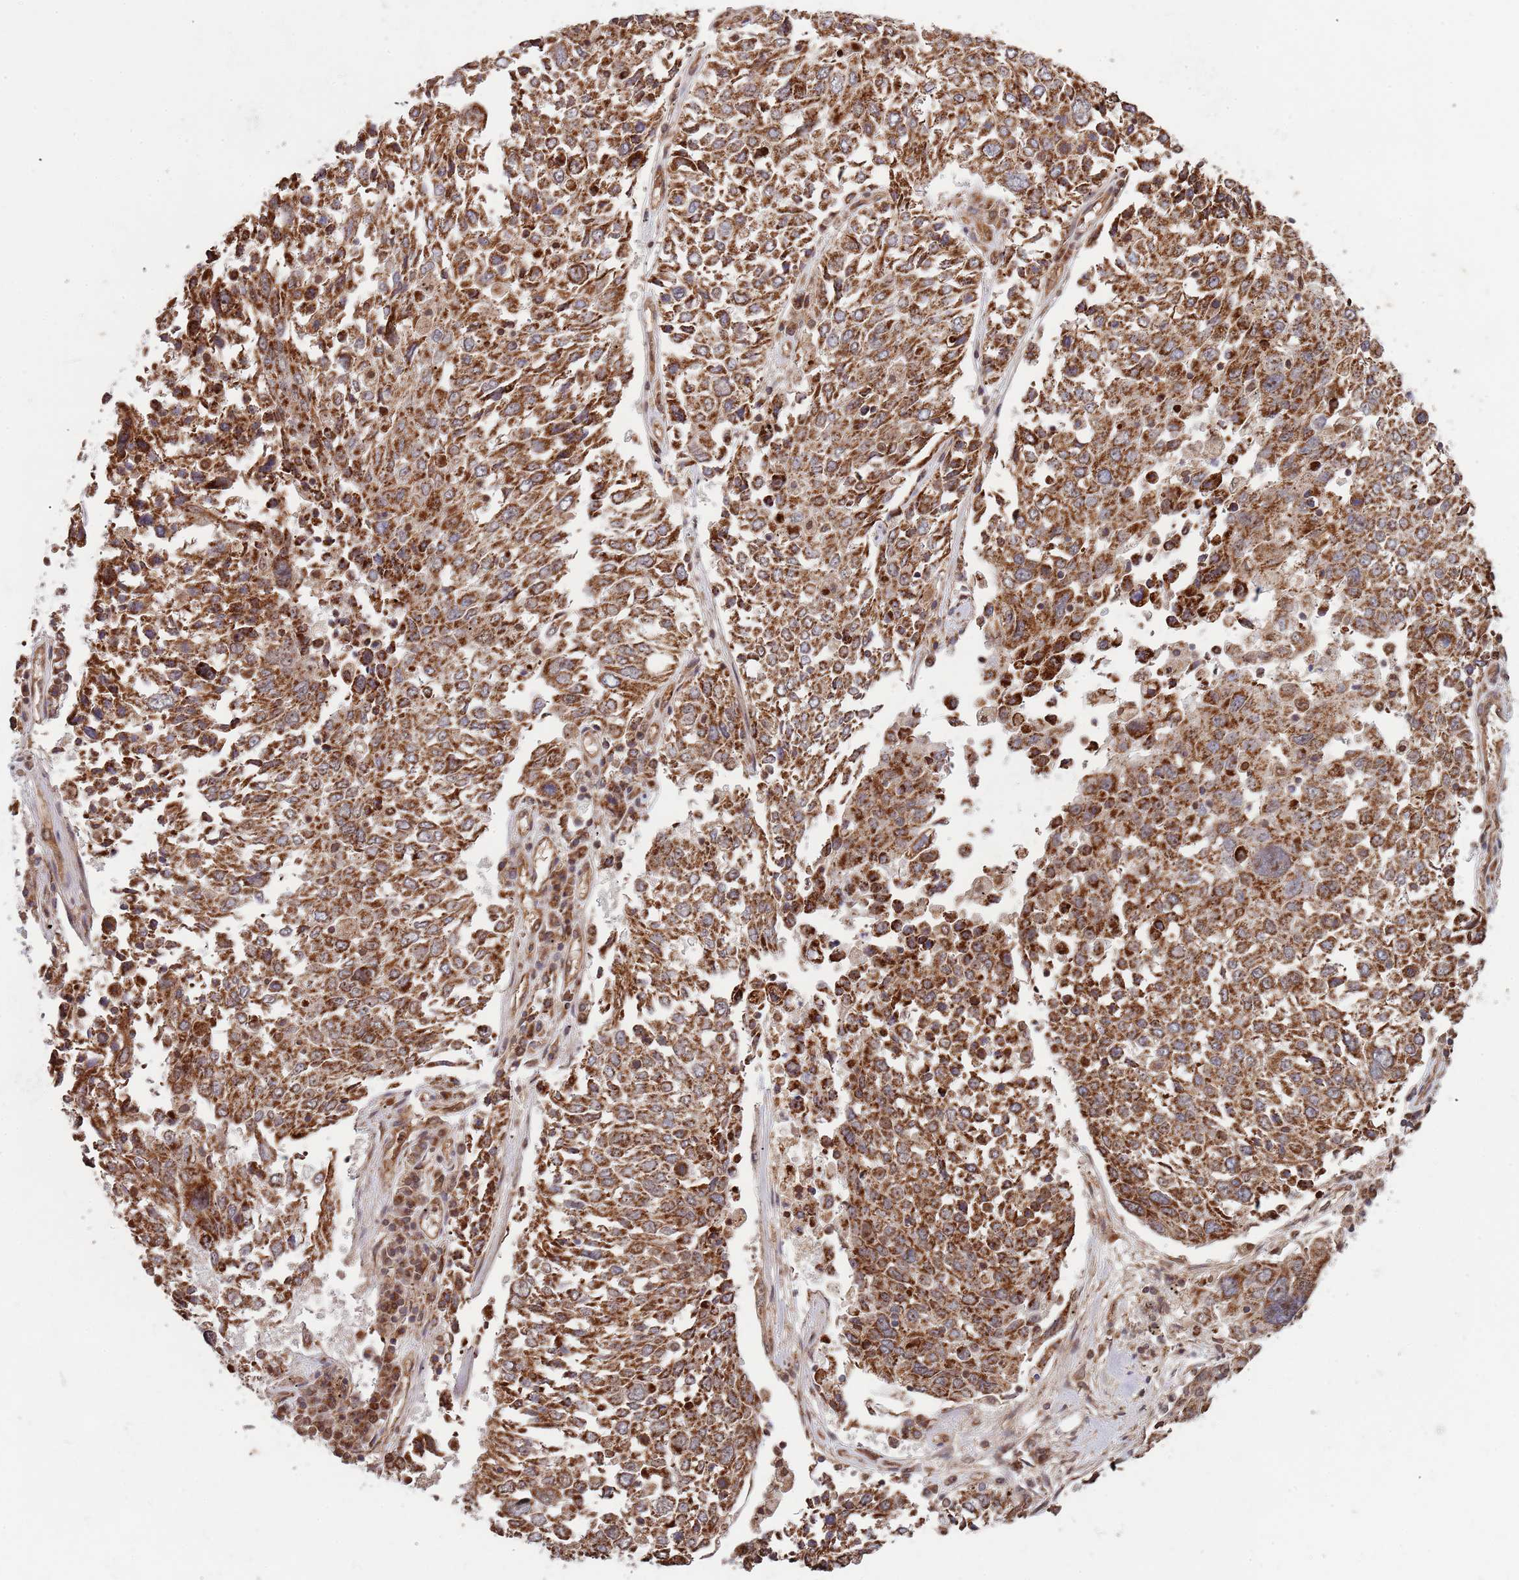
{"staining": {"intensity": "strong", "quantity": ">75%", "location": "cytoplasmic/membranous"}, "tissue": "lung cancer", "cell_type": "Tumor cells", "image_type": "cancer", "snomed": [{"axis": "morphology", "description": "Squamous cell carcinoma, NOS"}, {"axis": "topography", "description": "Lung"}], "caption": "Immunohistochemistry (DAB (3,3'-diaminobenzidine)) staining of human lung cancer (squamous cell carcinoma) demonstrates strong cytoplasmic/membranous protein positivity in approximately >75% of tumor cells. Immunohistochemistry (ihc) stains the protein of interest in brown and the nuclei are stained blue.", "gene": "DCHS1", "patient": {"sex": "male", "age": 65}}